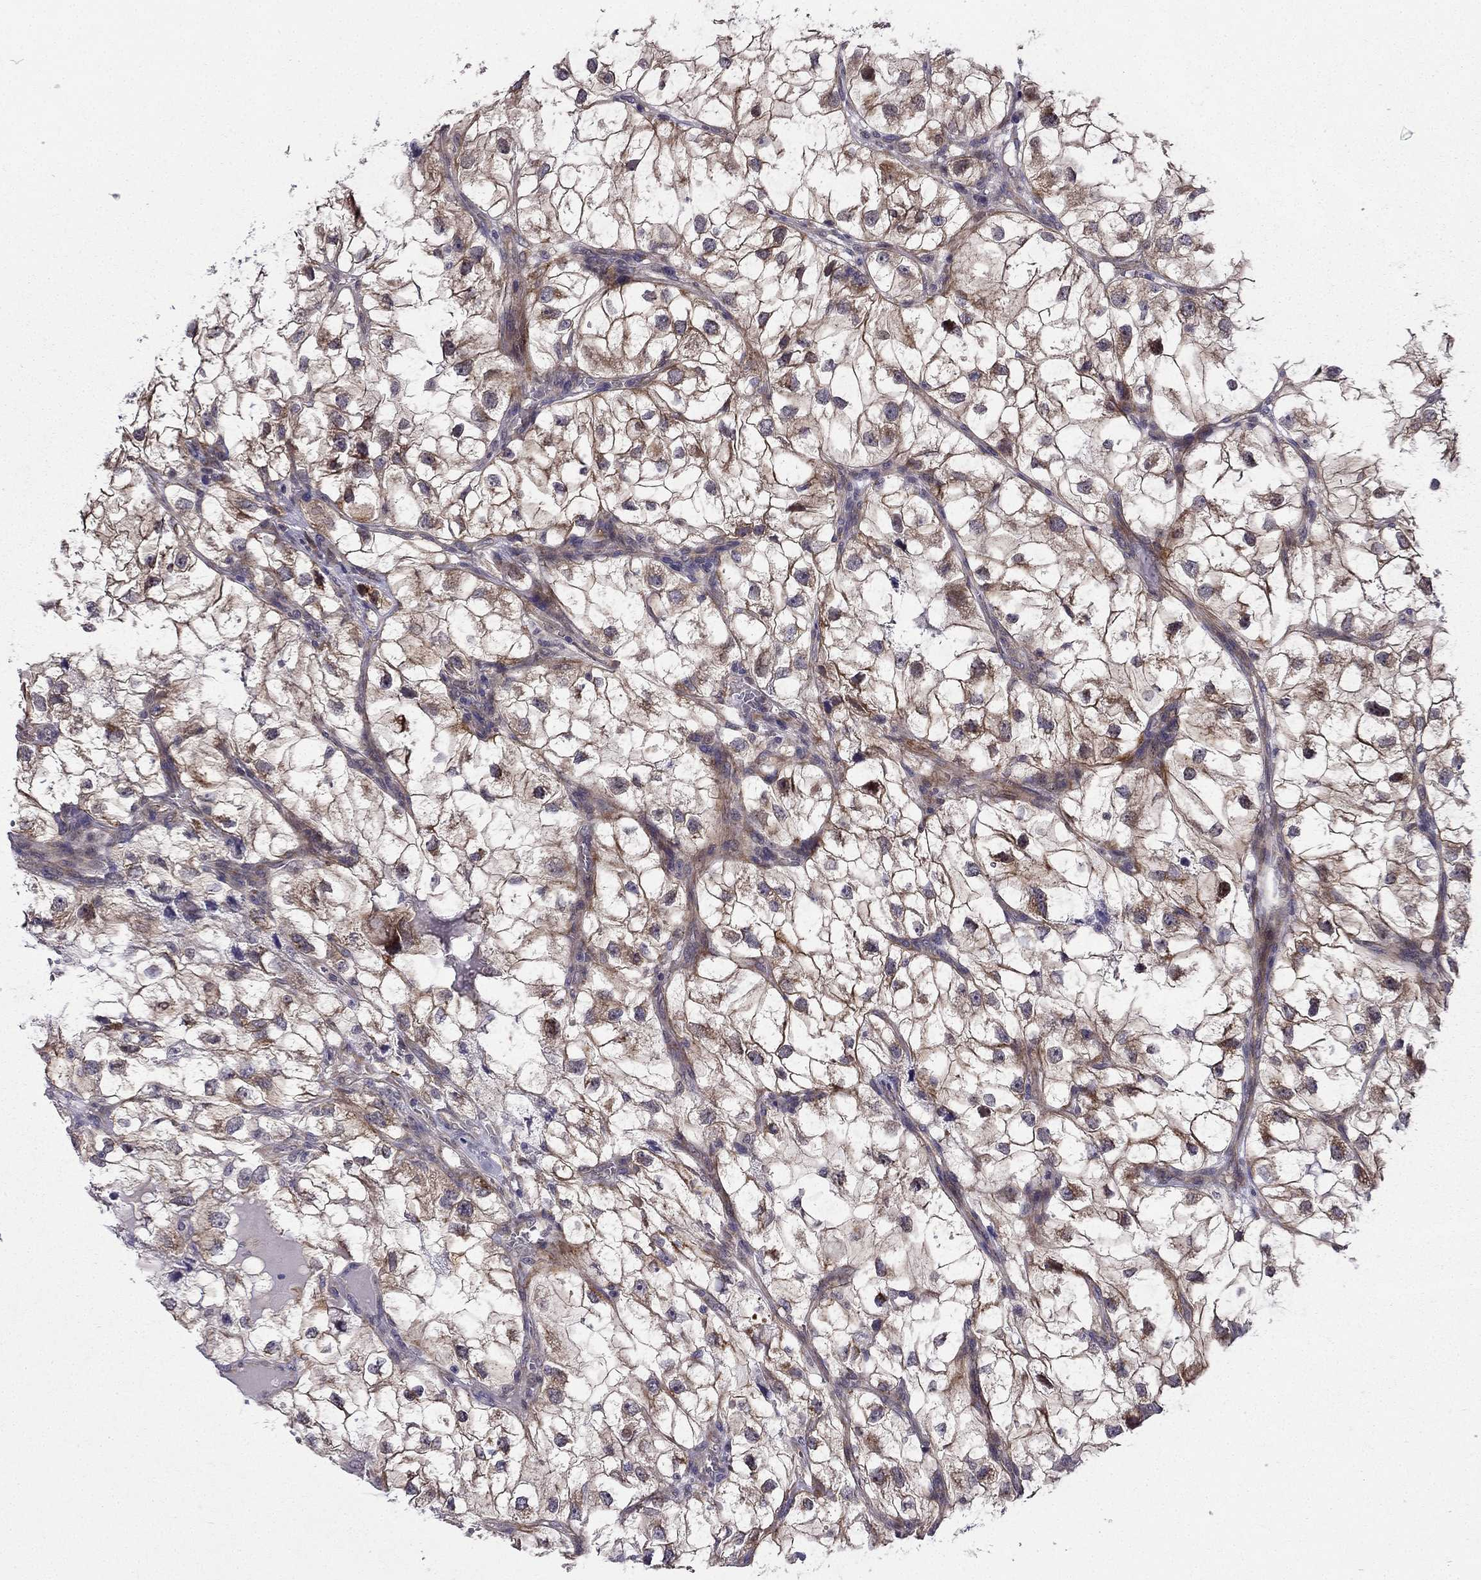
{"staining": {"intensity": "moderate", "quantity": "25%-75%", "location": "nuclear"}, "tissue": "renal cancer", "cell_type": "Tumor cells", "image_type": "cancer", "snomed": [{"axis": "morphology", "description": "Adenocarcinoma, NOS"}, {"axis": "topography", "description": "Kidney"}], "caption": "A medium amount of moderate nuclear expression is identified in approximately 25%-75% of tumor cells in renal cancer (adenocarcinoma) tissue.", "gene": "ARHGEF28", "patient": {"sex": "male", "age": 59}}